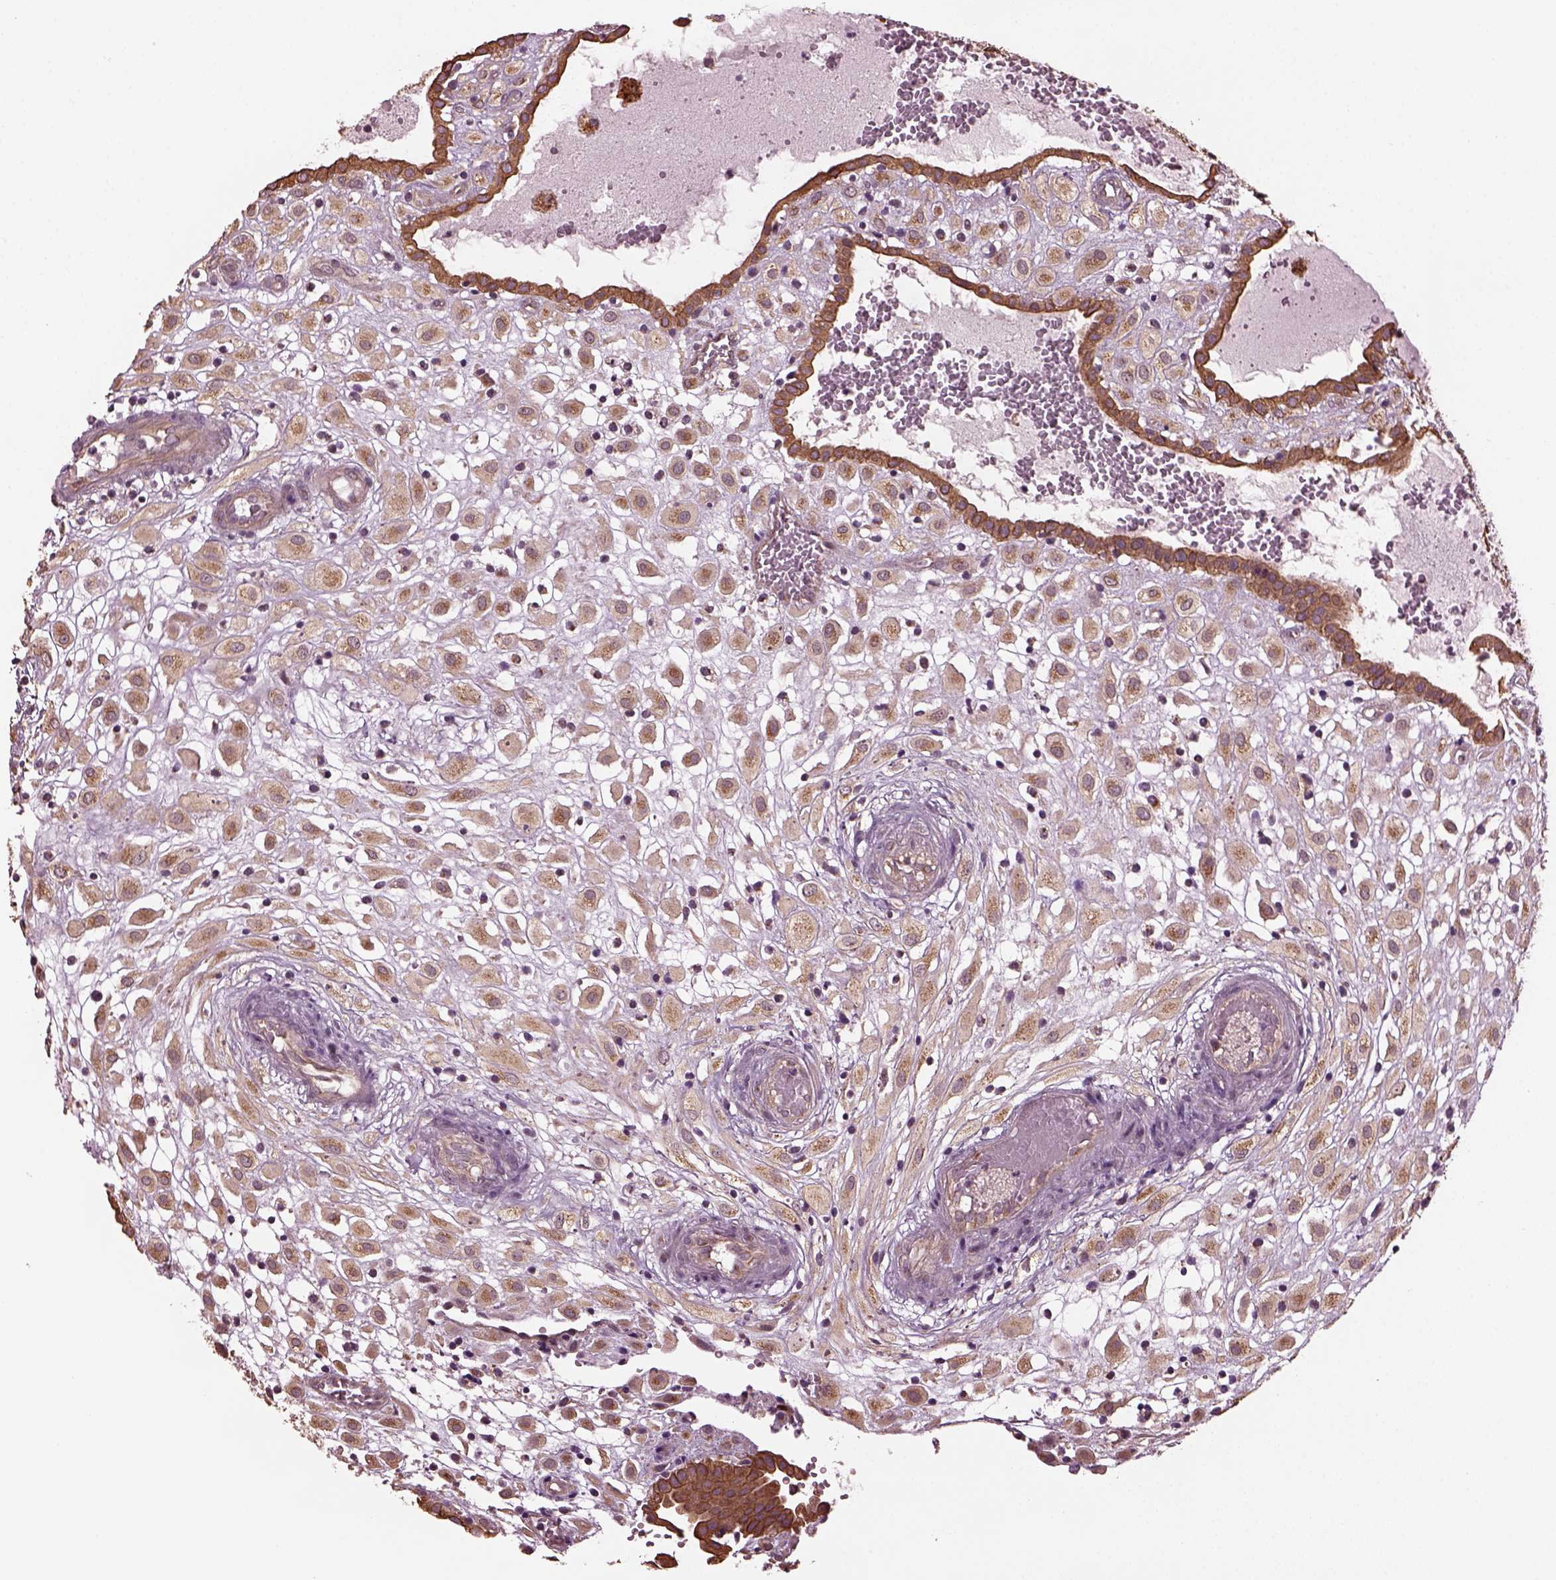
{"staining": {"intensity": "moderate", "quantity": ">75%", "location": "cytoplasmic/membranous"}, "tissue": "placenta", "cell_type": "Decidual cells", "image_type": "normal", "snomed": [{"axis": "morphology", "description": "Normal tissue, NOS"}, {"axis": "topography", "description": "Placenta"}], "caption": "Protein staining exhibits moderate cytoplasmic/membranous positivity in about >75% of decidual cells in unremarkable placenta. Using DAB (3,3'-diaminobenzidine) (brown) and hematoxylin (blue) stains, captured at high magnification using brightfield microscopy.", "gene": "RUFY3", "patient": {"sex": "female", "age": 24}}